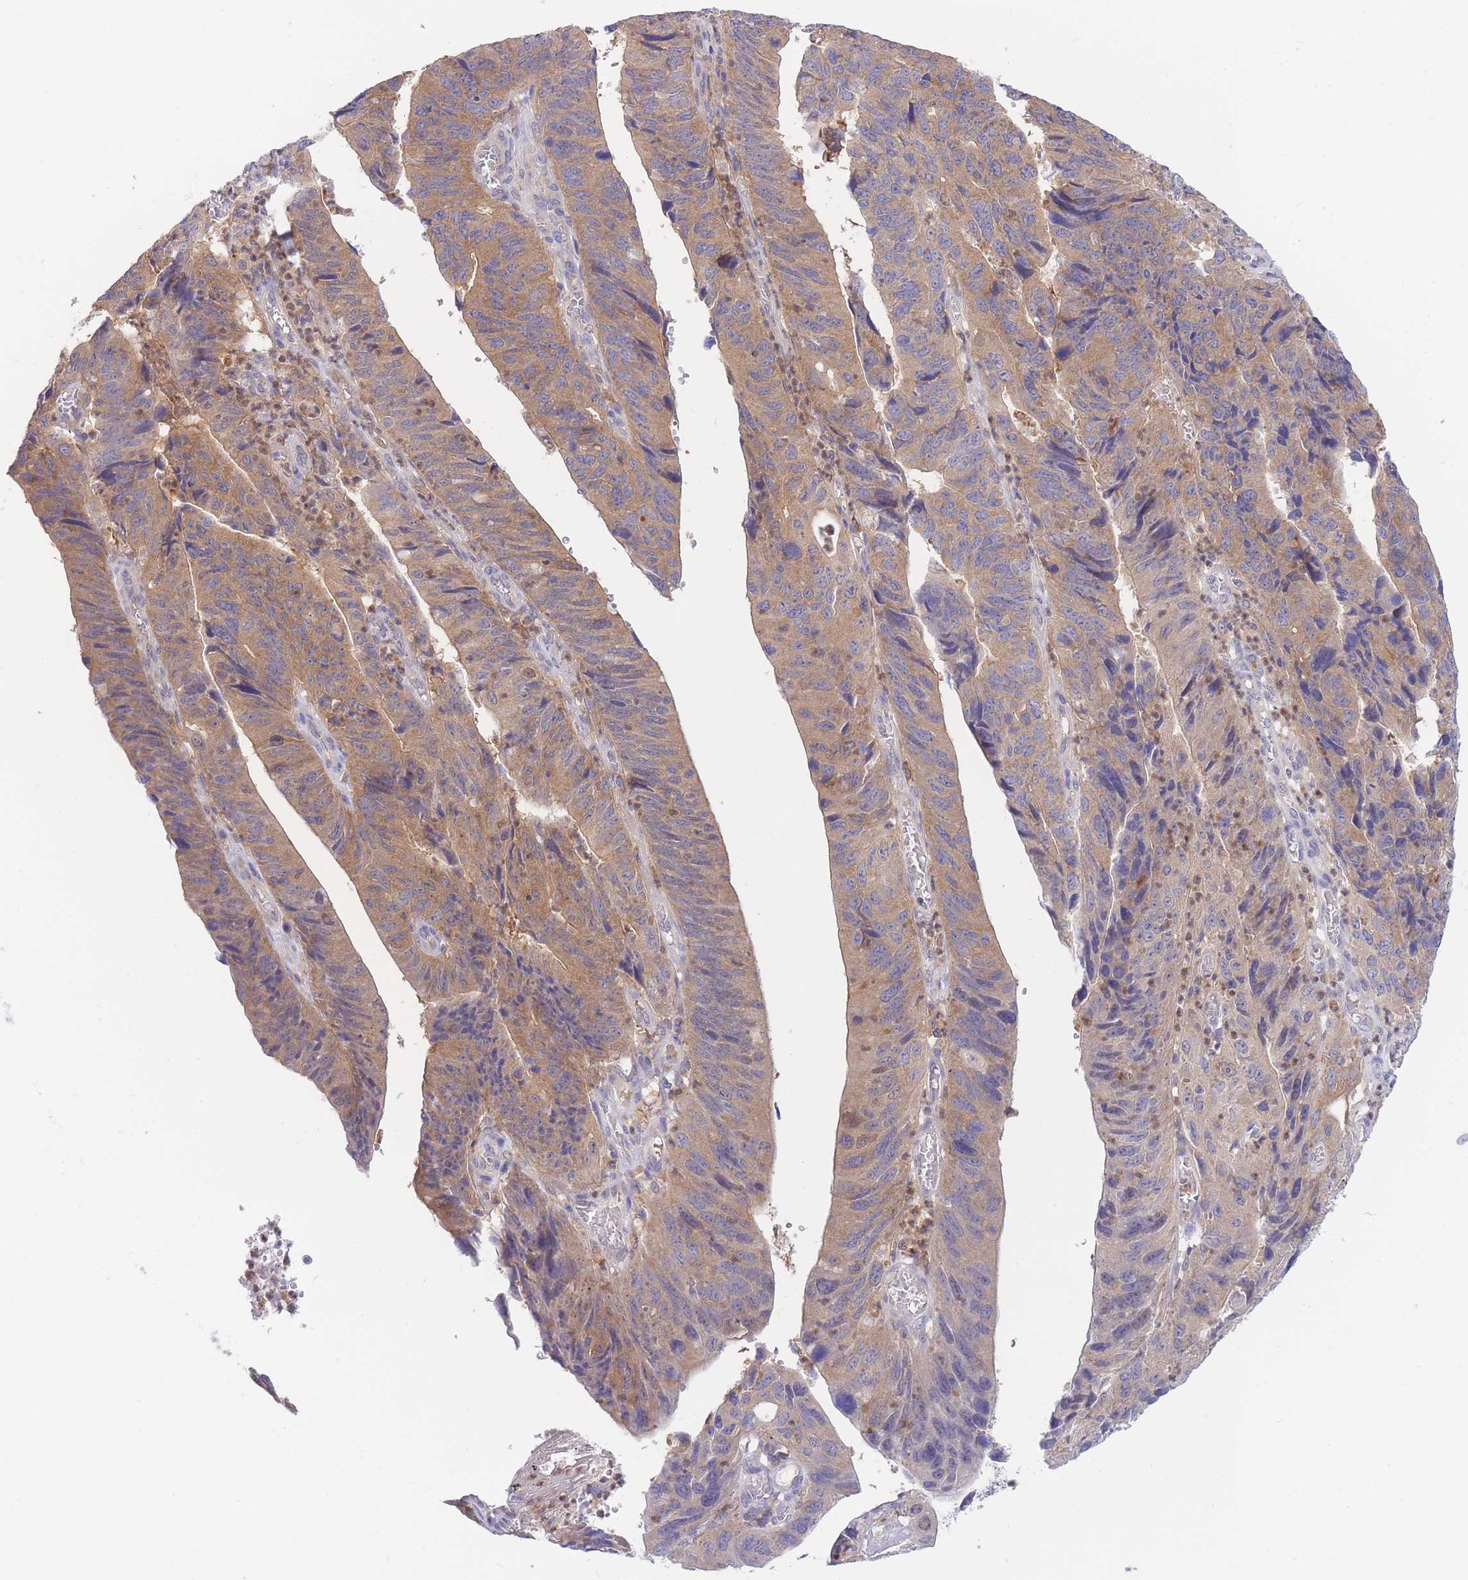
{"staining": {"intensity": "moderate", "quantity": "25%-75%", "location": "cytoplasmic/membranous"}, "tissue": "stomach cancer", "cell_type": "Tumor cells", "image_type": "cancer", "snomed": [{"axis": "morphology", "description": "Adenocarcinoma, NOS"}, {"axis": "topography", "description": "Stomach"}], "caption": "Stomach cancer (adenocarcinoma) tissue demonstrates moderate cytoplasmic/membranous expression in about 25%-75% of tumor cells, visualized by immunohistochemistry.", "gene": "NAMPT", "patient": {"sex": "male", "age": 59}}